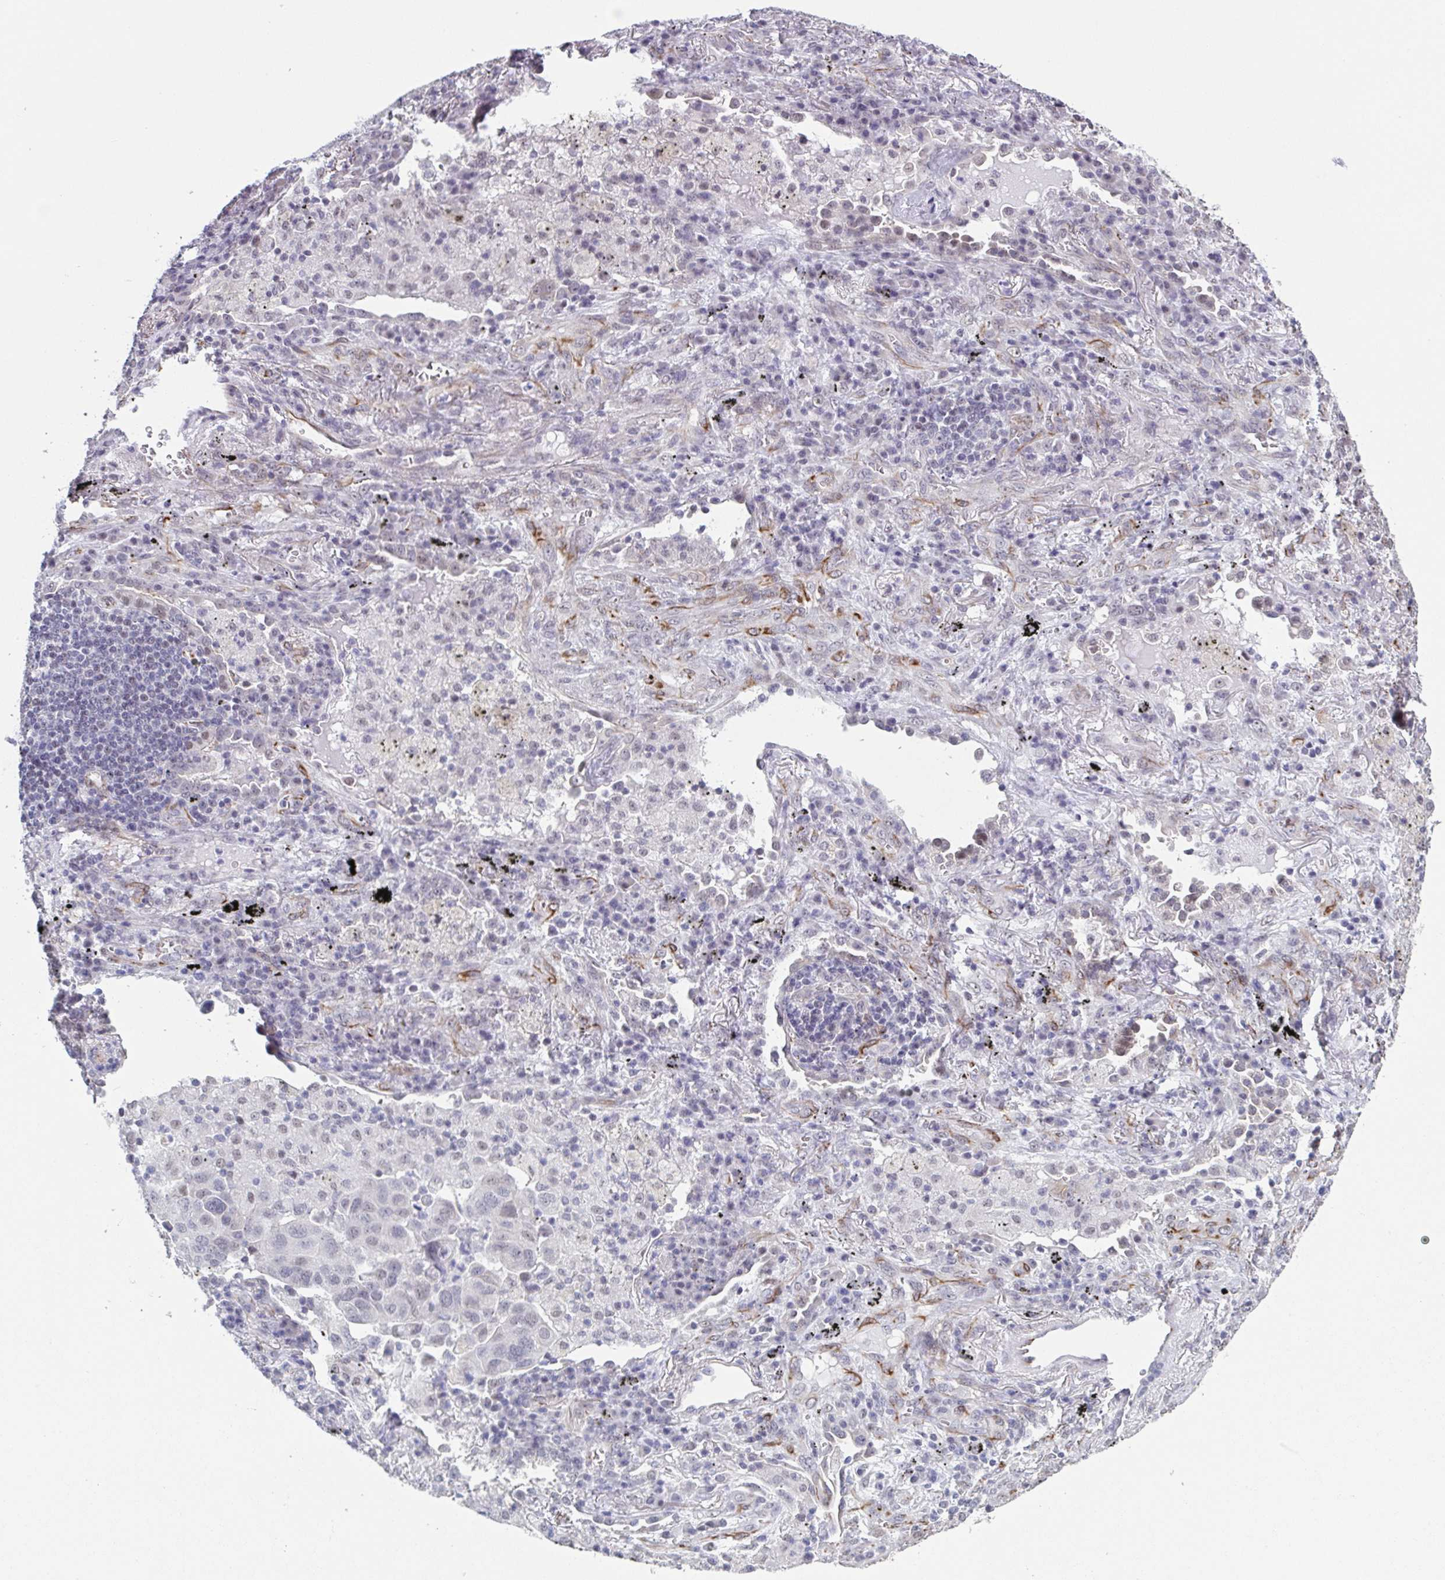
{"staining": {"intensity": "negative", "quantity": "none", "location": "none"}, "tissue": "lung cancer", "cell_type": "Tumor cells", "image_type": "cancer", "snomed": [{"axis": "morphology", "description": "Adenocarcinoma, NOS"}, {"axis": "morphology", "description": "Adenocarcinoma, metastatic, NOS"}, {"axis": "topography", "description": "Lymph node"}, {"axis": "topography", "description": "Lung"}], "caption": "High magnification brightfield microscopy of lung cancer stained with DAB (brown) and counterstained with hematoxylin (blue): tumor cells show no significant positivity. (DAB (3,3'-diaminobenzidine) IHC with hematoxylin counter stain).", "gene": "TMEM92", "patient": {"sex": "female", "age": 65}}